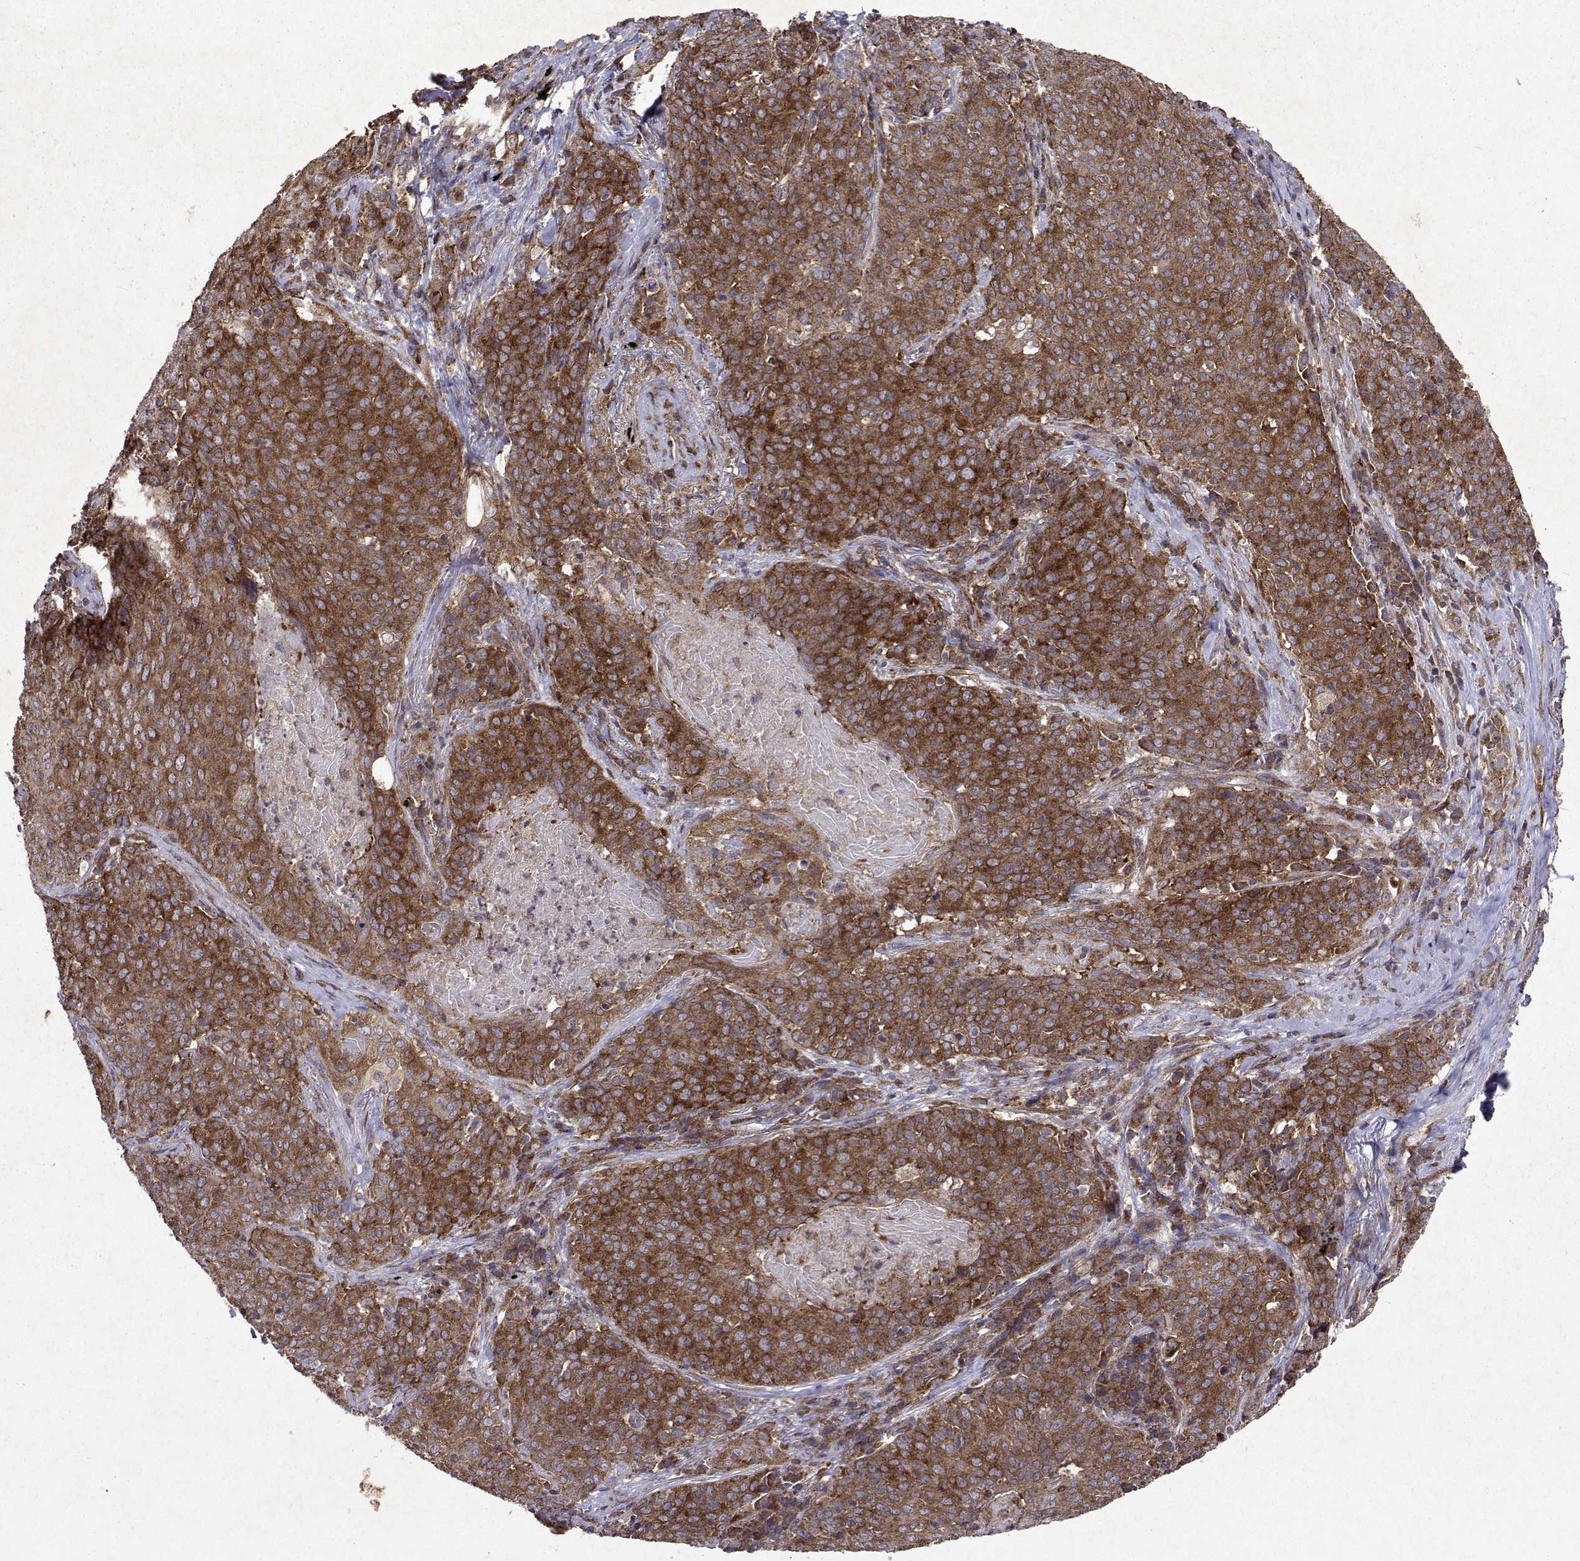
{"staining": {"intensity": "moderate", "quantity": ">75%", "location": "cytoplasmic/membranous"}, "tissue": "lung cancer", "cell_type": "Tumor cells", "image_type": "cancer", "snomed": [{"axis": "morphology", "description": "Squamous cell carcinoma, NOS"}, {"axis": "topography", "description": "Lung"}], "caption": "Lung cancer (squamous cell carcinoma) stained with DAB IHC reveals medium levels of moderate cytoplasmic/membranous expression in approximately >75% of tumor cells.", "gene": "TARBP2", "patient": {"sex": "male", "age": 82}}